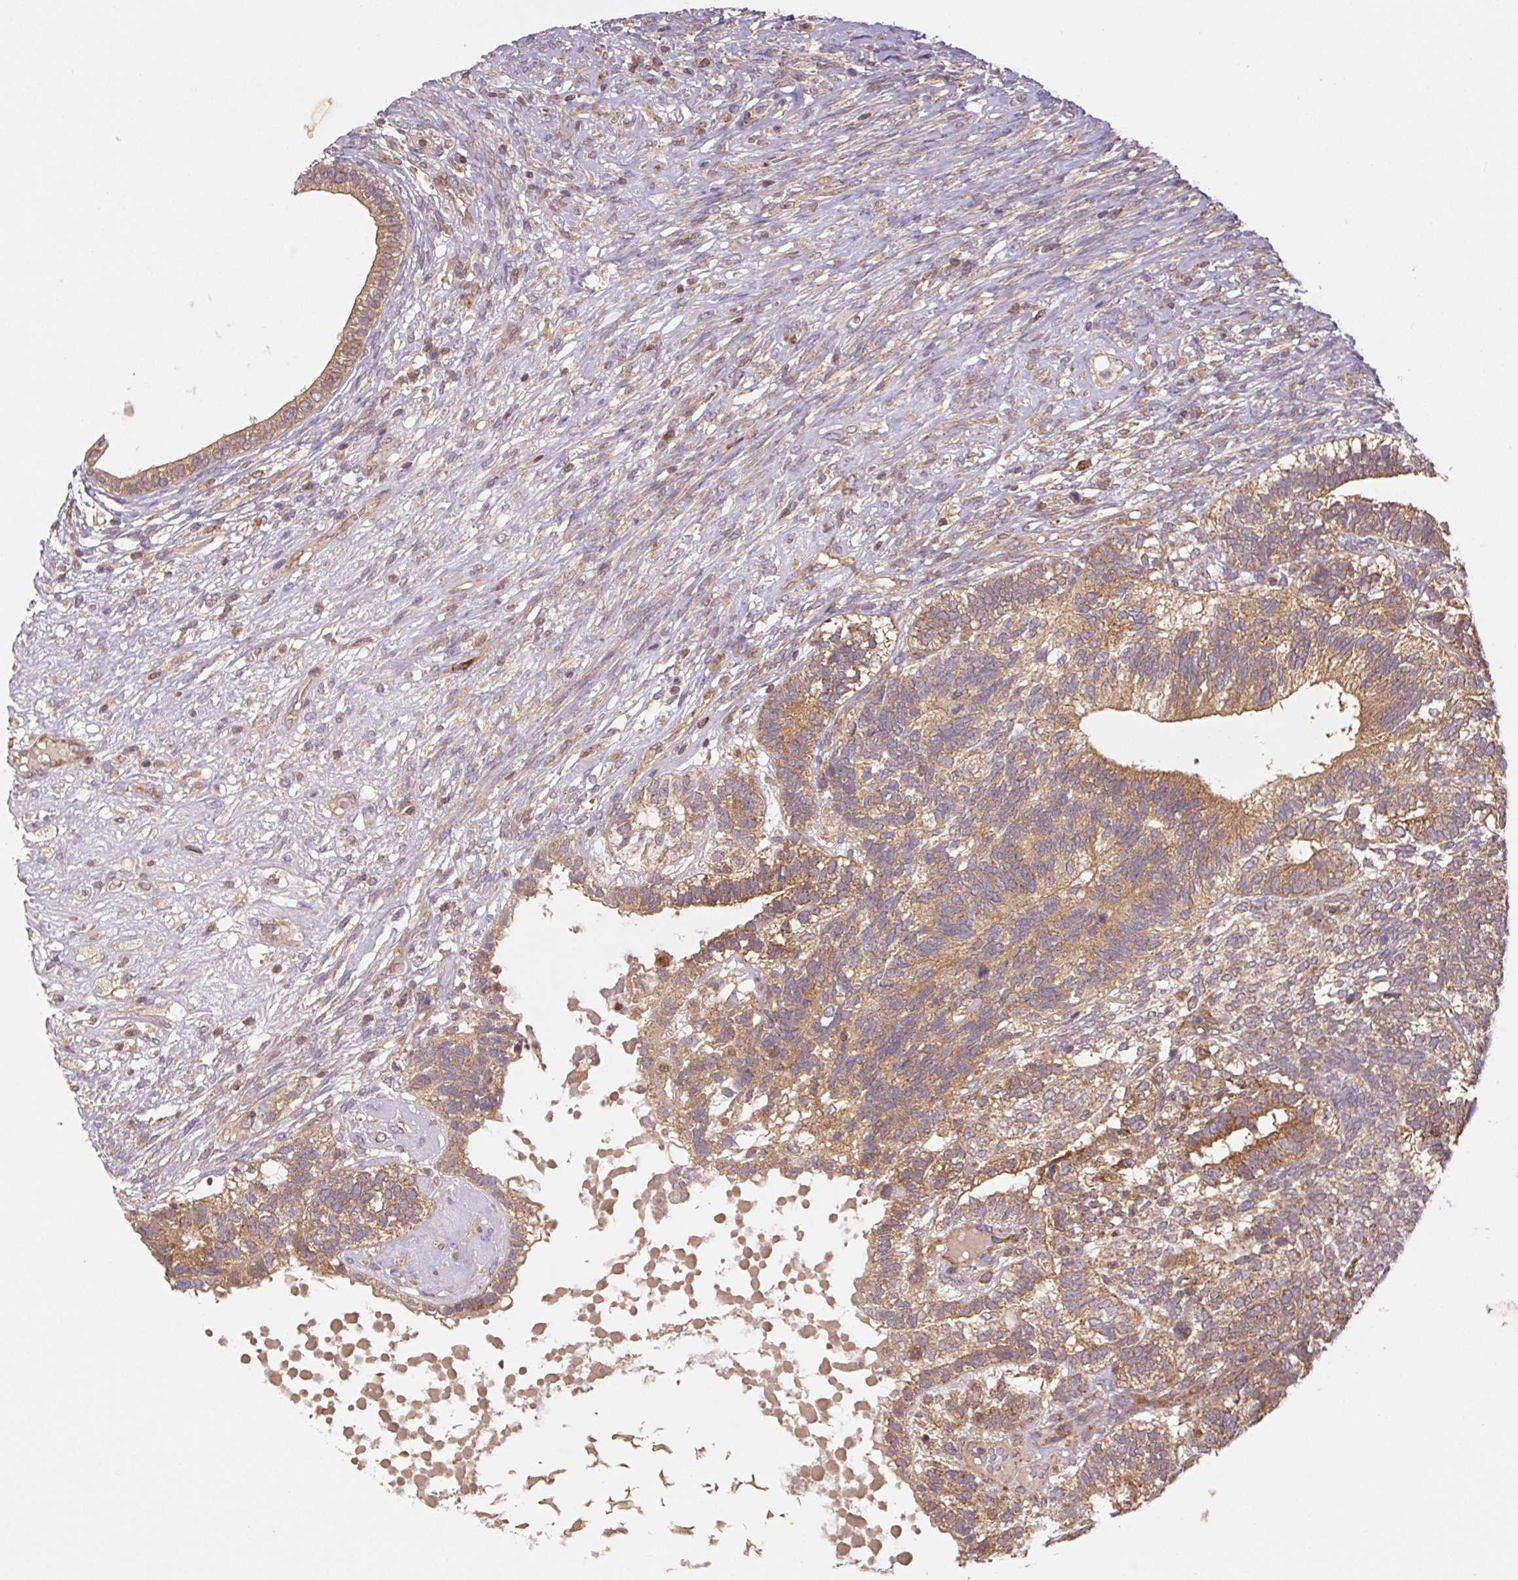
{"staining": {"intensity": "moderate", "quantity": ">75%", "location": "cytoplasmic/membranous"}, "tissue": "testis cancer", "cell_type": "Tumor cells", "image_type": "cancer", "snomed": [{"axis": "morphology", "description": "Seminoma, NOS"}, {"axis": "morphology", "description": "Carcinoma, Embryonal, NOS"}, {"axis": "topography", "description": "Testis"}], "caption": "A medium amount of moderate cytoplasmic/membranous positivity is seen in approximately >75% of tumor cells in seminoma (testis) tissue.", "gene": "MTHFD1", "patient": {"sex": "male", "age": 41}}